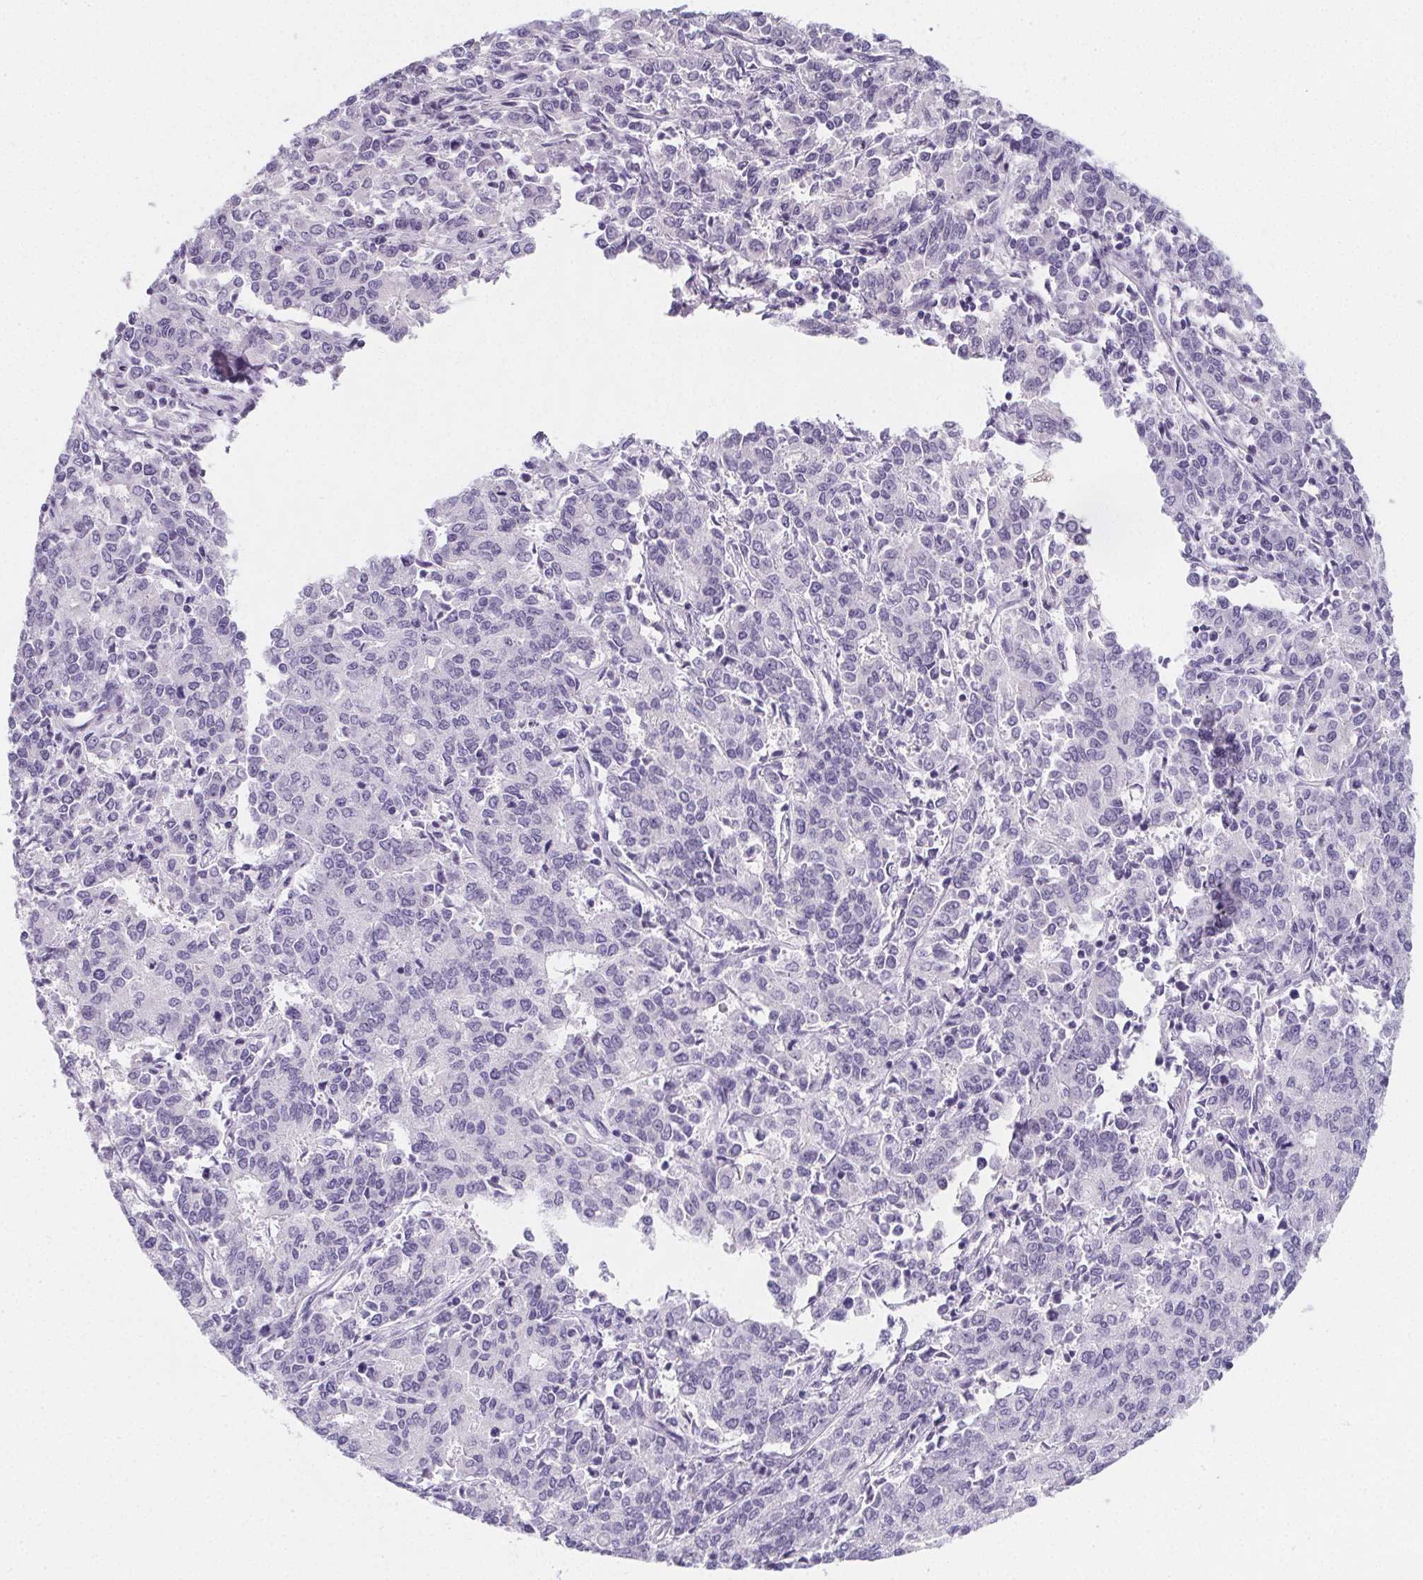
{"staining": {"intensity": "negative", "quantity": "none", "location": "none"}, "tissue": "endometrial cancer", "cell_type": "Tumor cells", "image_type": "cancer", "snomed": [{"axis": "morphology", "description": "Adenocarcinoma, NOS"}, {"axis": "topography", "description": "Endometrium"}], "caption": "Tumor cells show no significant protein positivity in endometrial cancer.", "gene": "ADRB1", "patient": {"sex": "female", "age": 50}}